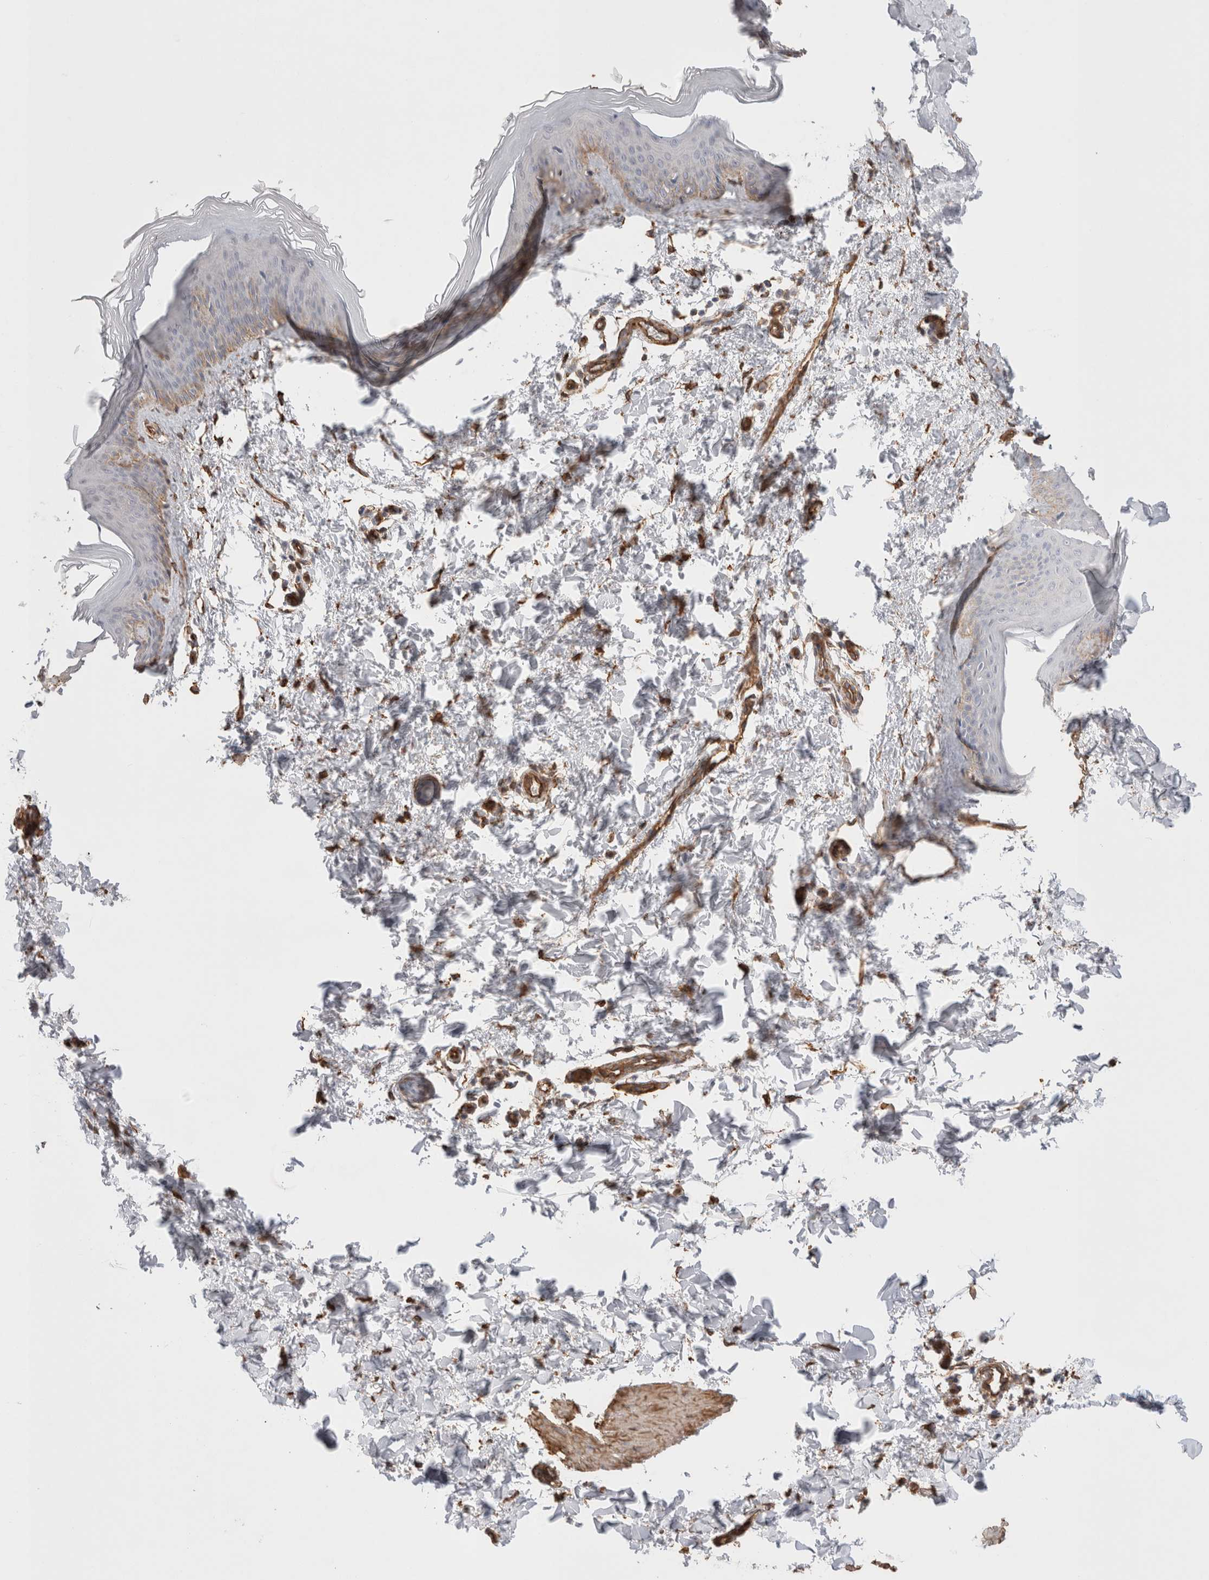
{"staining": {"intensity": "negative", "quantity": "none", "location": "none"}, "tissue": "skin", "cell_type": "Fibroblasts", "image_type": "normal", "snomed": [{"axis": "morphology", "description": "Normal tissue, NOS"}, {"axis": "topography", "description": "Skin"}], "caption": "A micrograph of skin stained for a protein shows no brown staining in fibroblasts. (Stains: DAB immunohistochemistry with hematoxylin counter stain, Microscopy: brightfield microscopy at high magnification).", "gene": "CAAP1", "patient": {"sex": "female", "age": 27}}